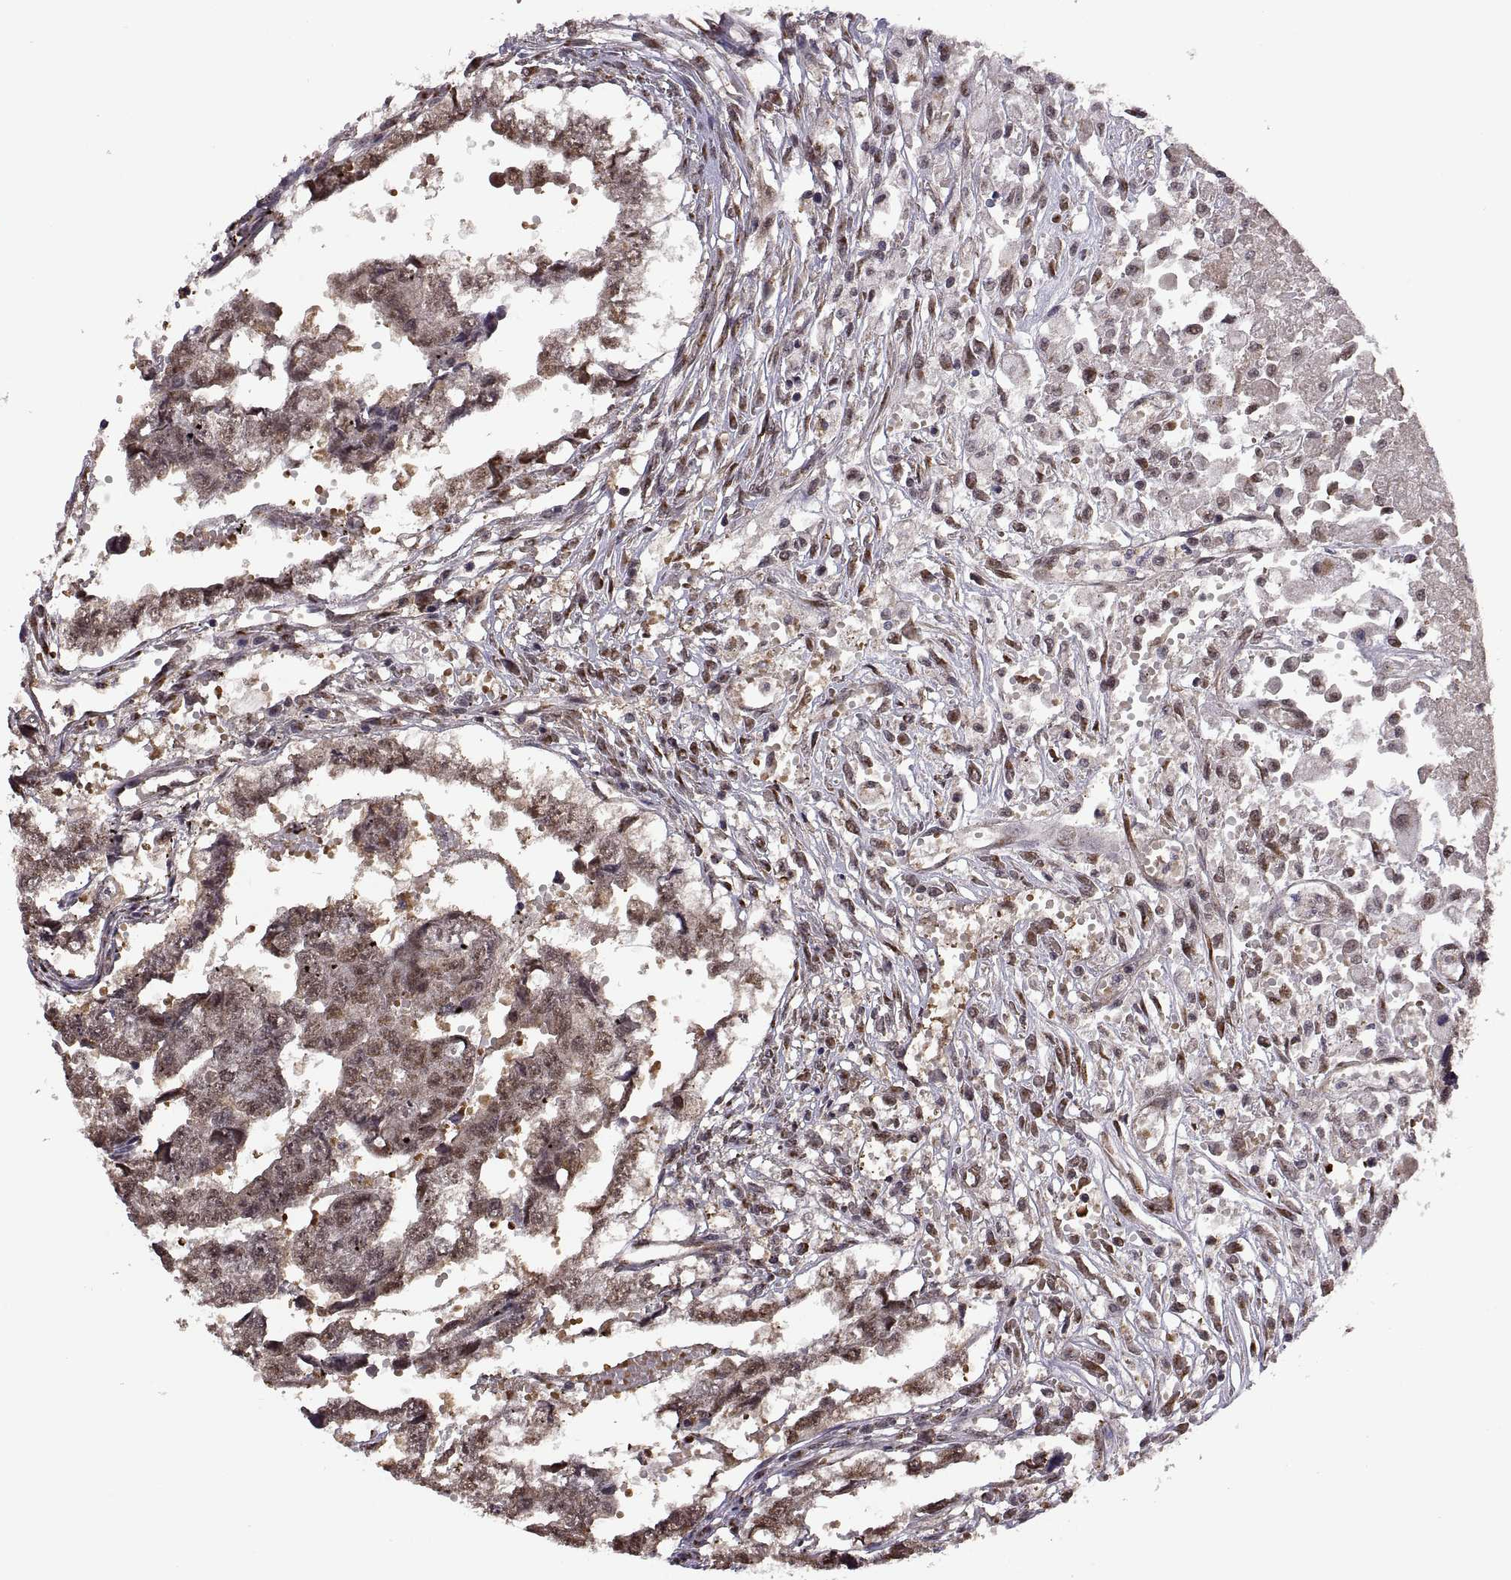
{"staining": {"intensity": "weak", "quantity": ">75%", "location": "cytoplasmic/membranous"}, "tissue": "testis cancer", "cell_type": "Tumor cells", "image_type": "cancer", "snomed": [{"axis": "morphology", "description": "Carcinoma, Embryonal, NOS"}, {"axis": "morphology", "description": "Teratoma, malignant, NOS"}, {"axis": "topography", "description": "Testis"}], "caption": "A brown stain labels weak cytoplasmic/membranous staining of a protein in human testis cancer (teratoma (malignant)) tumor cells. (Brightfield microscopy of DAB IHC at high magnification).", "gene": "ARRB1", "patient": {"sex": "male", "age": 44}}